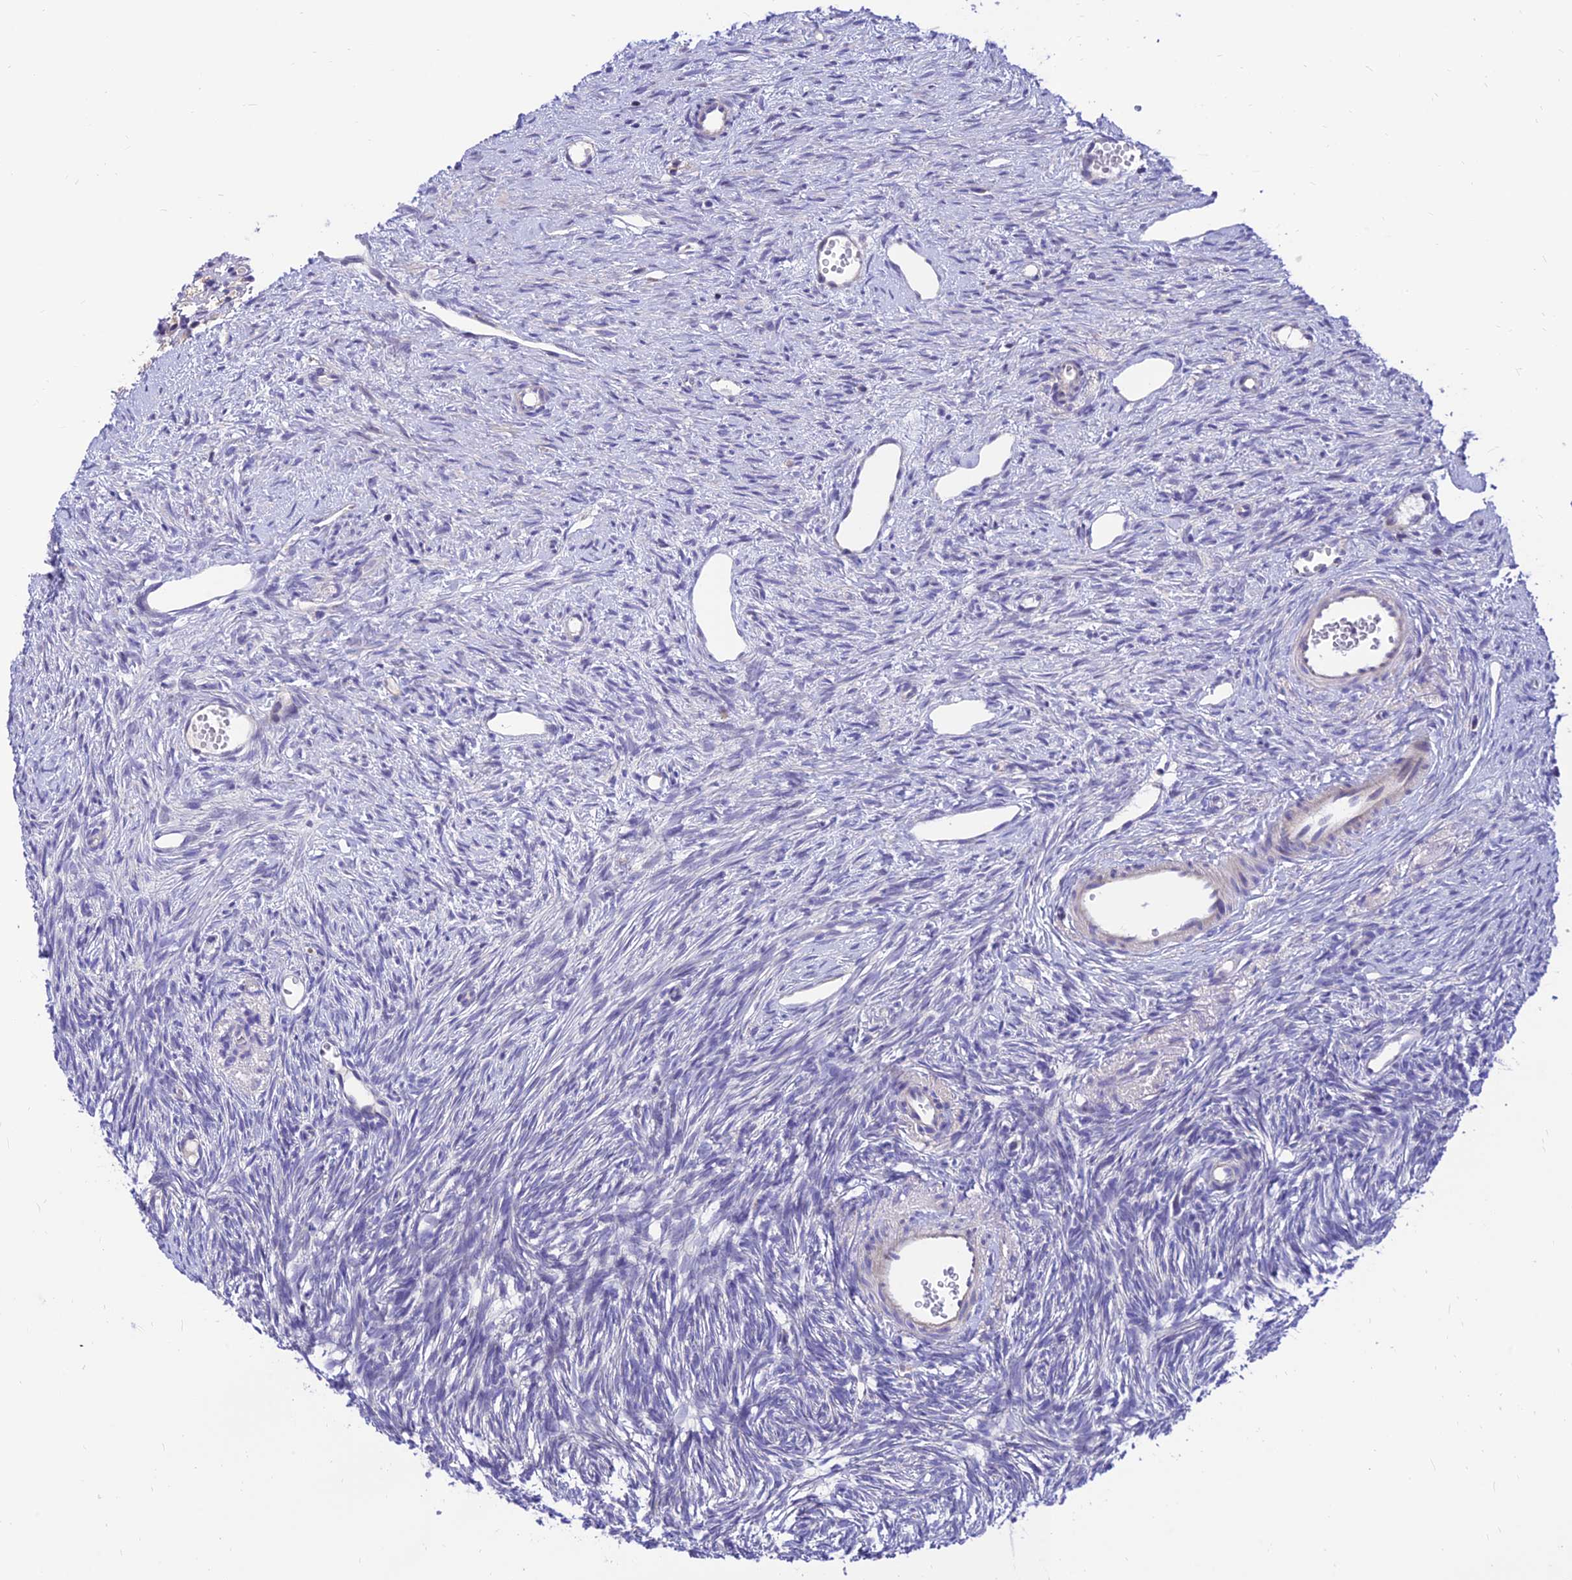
{"staining": {"intensity": "moderate", "quantity": ">75%", "location": "cytoplasmic/membranous"}, "tissue": "ovary", "cell_type": "Follicle cells", "image_type": "normal", "snomed": [{"axis": "morphology", "description": "Normal tissue, NOS"}, {"axis": "topography", "description": "Ovary"}], "caption": "Immunohistochemical staining of benign ovary exhibits >75% levels of moderate cytoplasmic/membranous protein expression in approximately >75% of follicle cells. (Stains: DAB (3,3'-diaminobenzidine) in brown, nuclei in blue, Microscopy: brightfield microscopy at high magnification).", "gene": "C6orf132", "patient": {"sex": "female", "age": 51}}